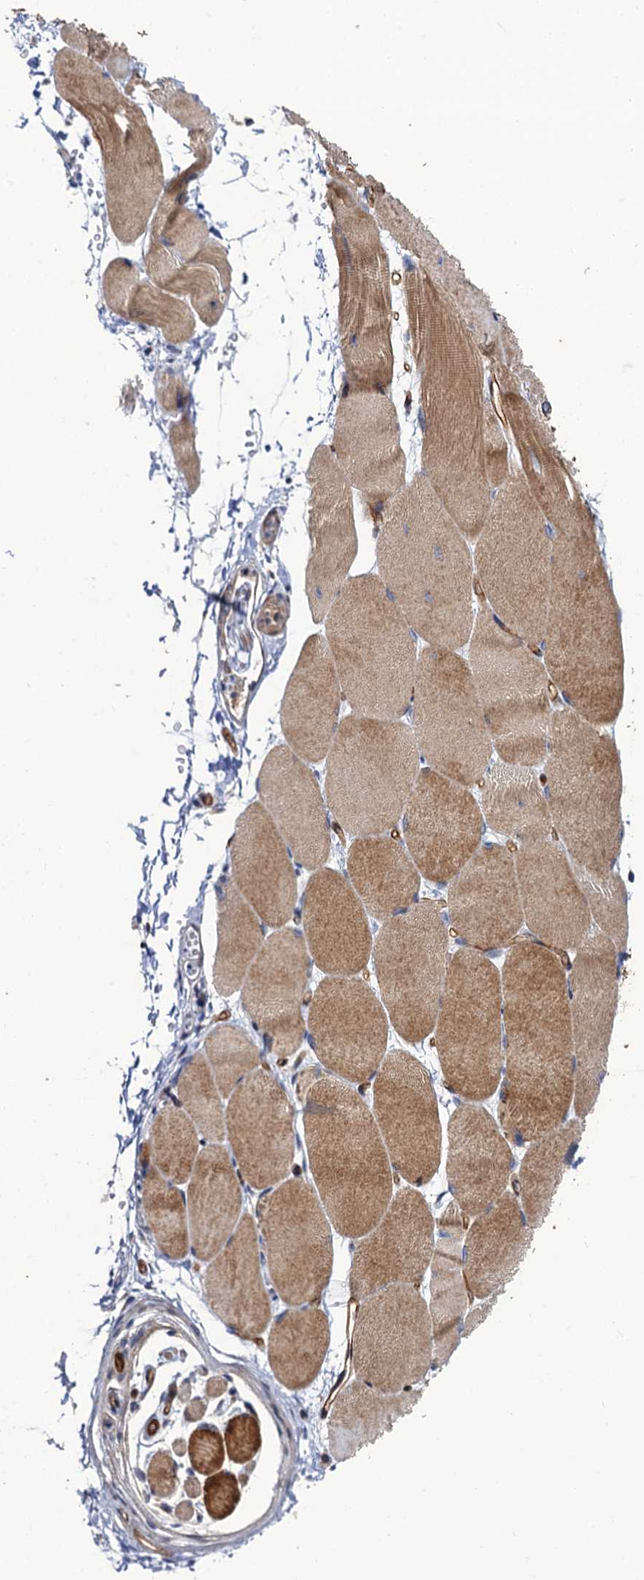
{"staining": {"intensity": "moderate", "quantity": "<25%", "location": "cytoplasmic/membranous,nuclear"}, "tissue": "skeletal muscle", "cell_type": "Myocytes", "image_type": "normal", "snomed": [{"axis": "morphology", "description": "Normal tissue, NOS"}, {"axis": "topography", "description": "Skeletal muscle"}, {"axis": "topography", "description": "Parathyroid gland"}], "caption": "The micrograph reveals staining of benign skeletal muscle, revealing moderate cytoplasmic/membranous,nuclear protein positivity (brown color) within myocytes.", "gene": "LRRC63", "patient": {"sex": "female", "age": 37}}